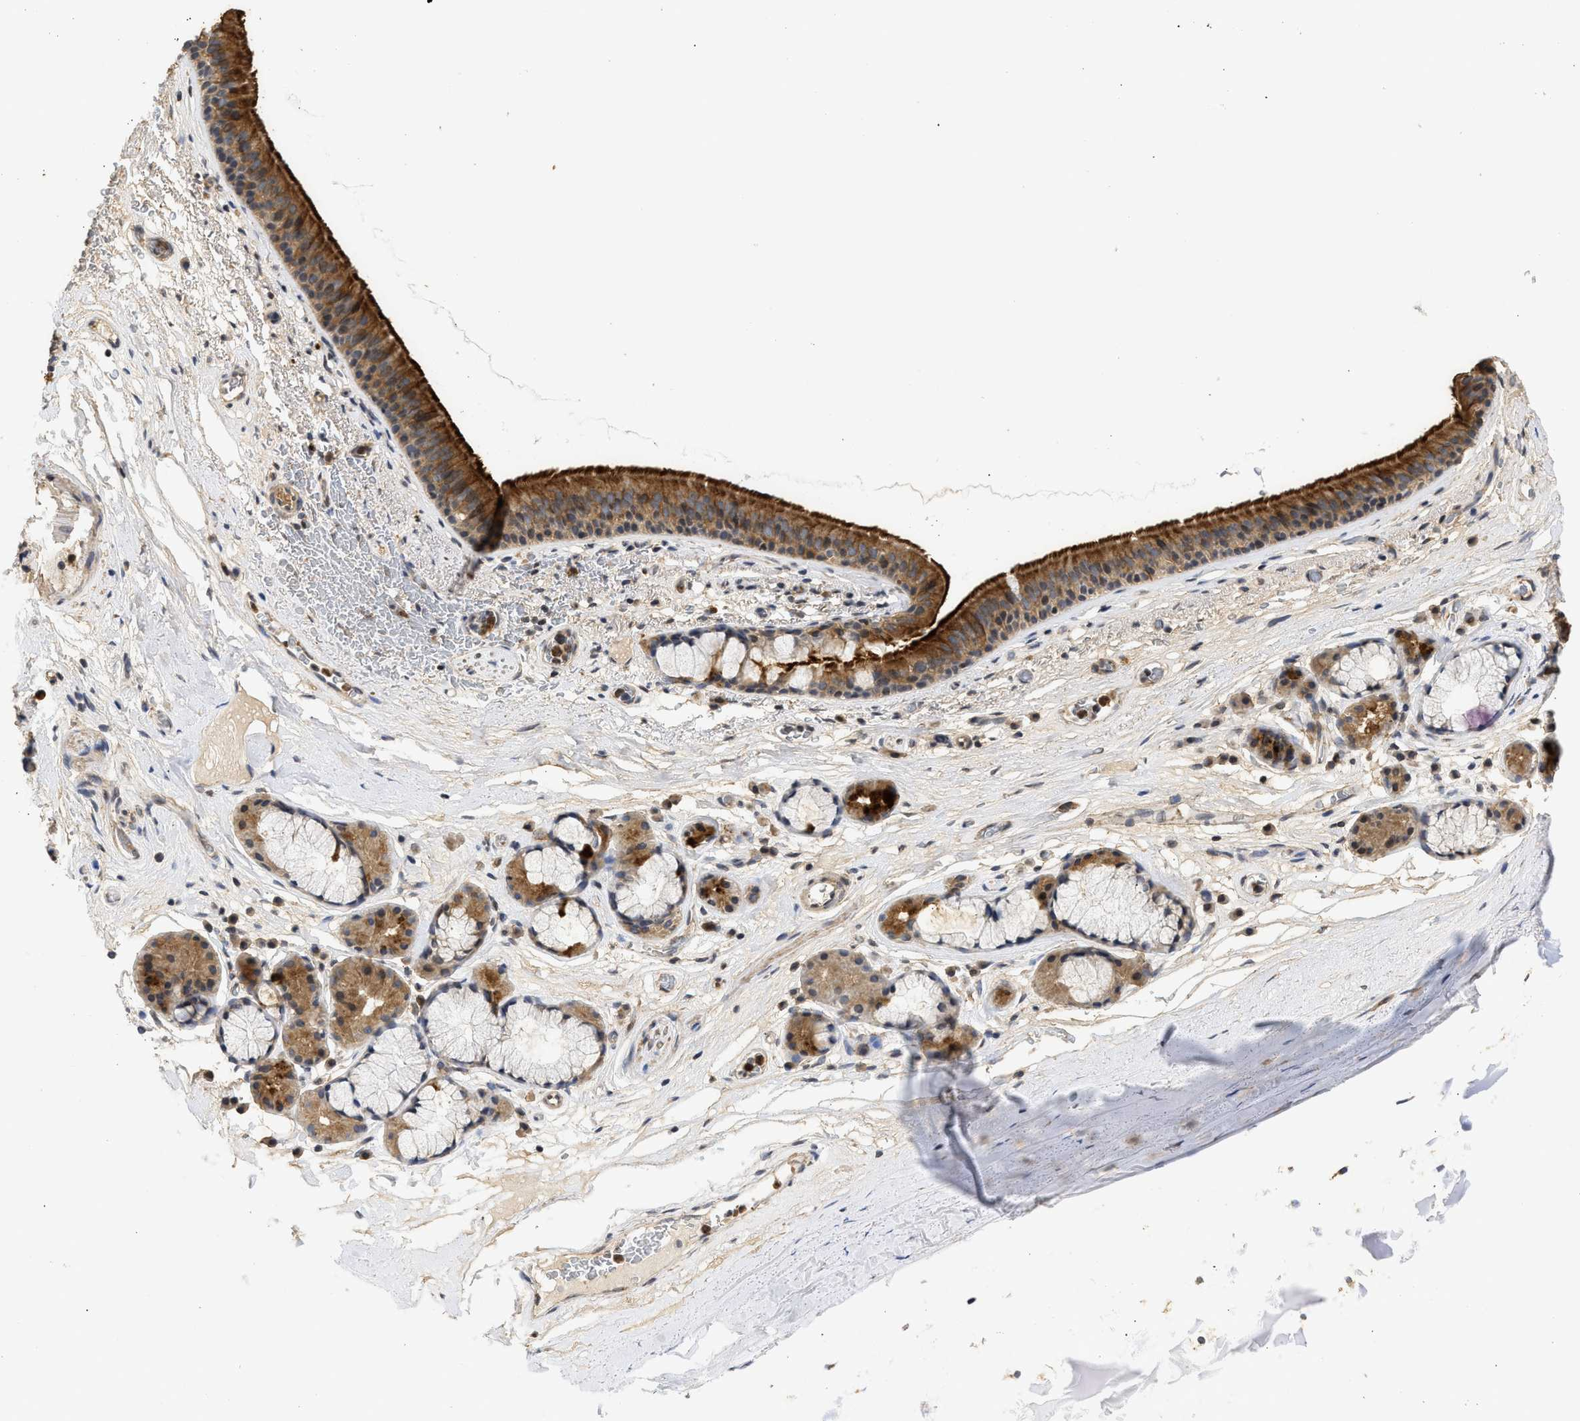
{"staining": {"intensity": "strong", "quantity": ">75%", "location": "cytoplasmic/membranous"}, "tissue": "bronchus", "cell_type": "Respiratory epithelial cells", "image_type": "normal", "snomed": [{"axis": "morphology", "description": "Normal tissue, NOS"}, {"axis": "topography", "description": "Cartilage tissue"}], "caption": "Immunohistochemistry (IHC) micrograph of normal human bronchus stained for a protein (brown), which shows high levels of strong cytoplasmic/membranous expression in approximately >75% of respiratory epithelial cells.", "gene": "ENSG00000142539", "patient": {"sex": "female", "age": 63}}